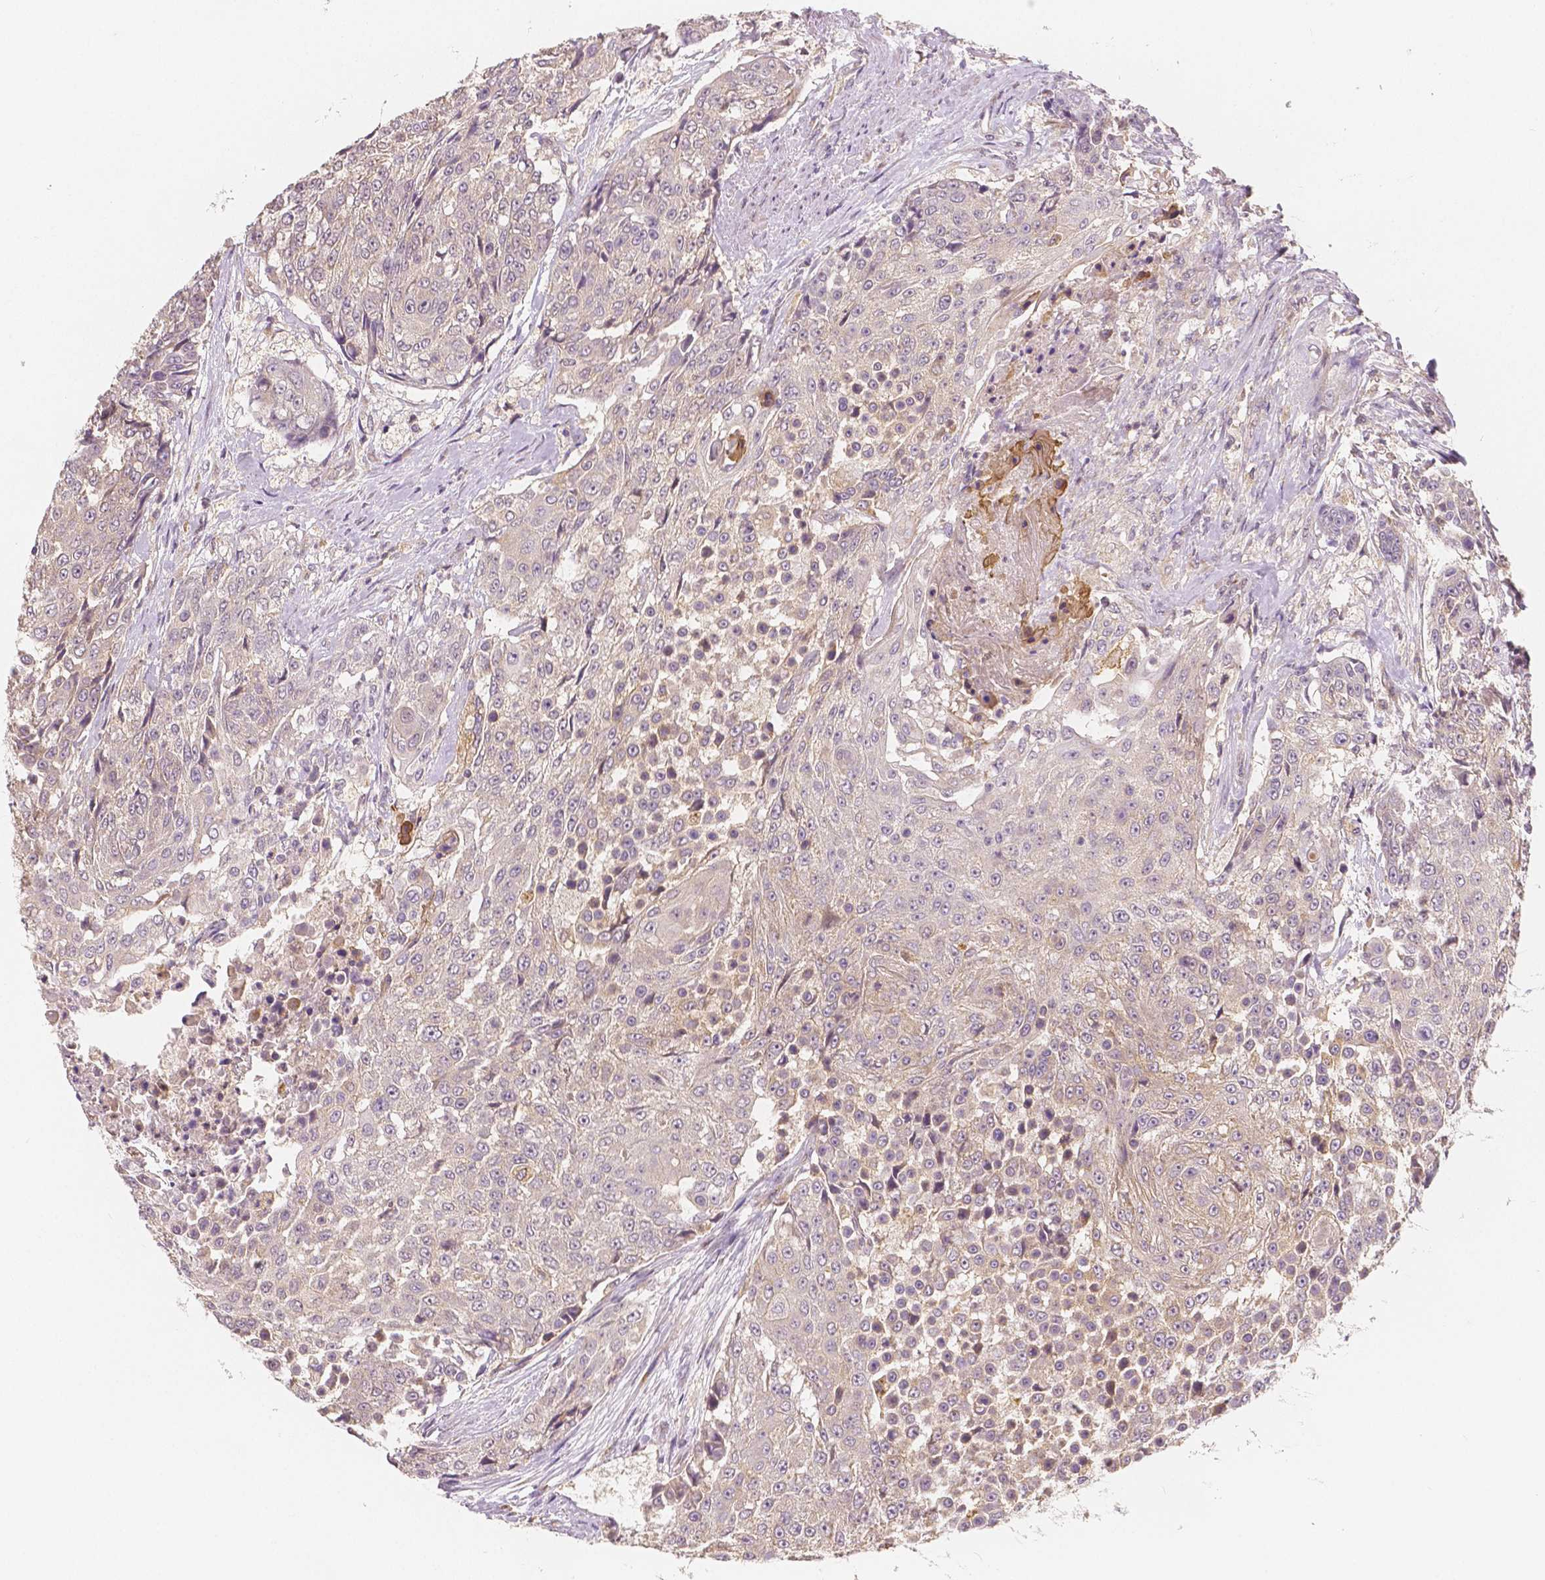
{"staining": {"intensity": "negative", "quantity": "none", "location": "none"}, "tissue": "urothelial cancer", "cell_type": "Tumor cells", "image_type": "cancer", "snomed": [{"axis": "morphology", "description": "Urothelial carcinoma, High grade"}, {"axis": "topography", "description": "Urinary bladder"}], "caption": "IHC photomicrograph of neoplastic tissue: human urothelial cancer stained with DAB demonstrates no significant protein expression in tumor cells. (DAB (3,3'-diaminobenzidine) immunohistochemistry, high magnification).", "gene": "SNX12", "patient": {"sex": "female", "age": 63}}